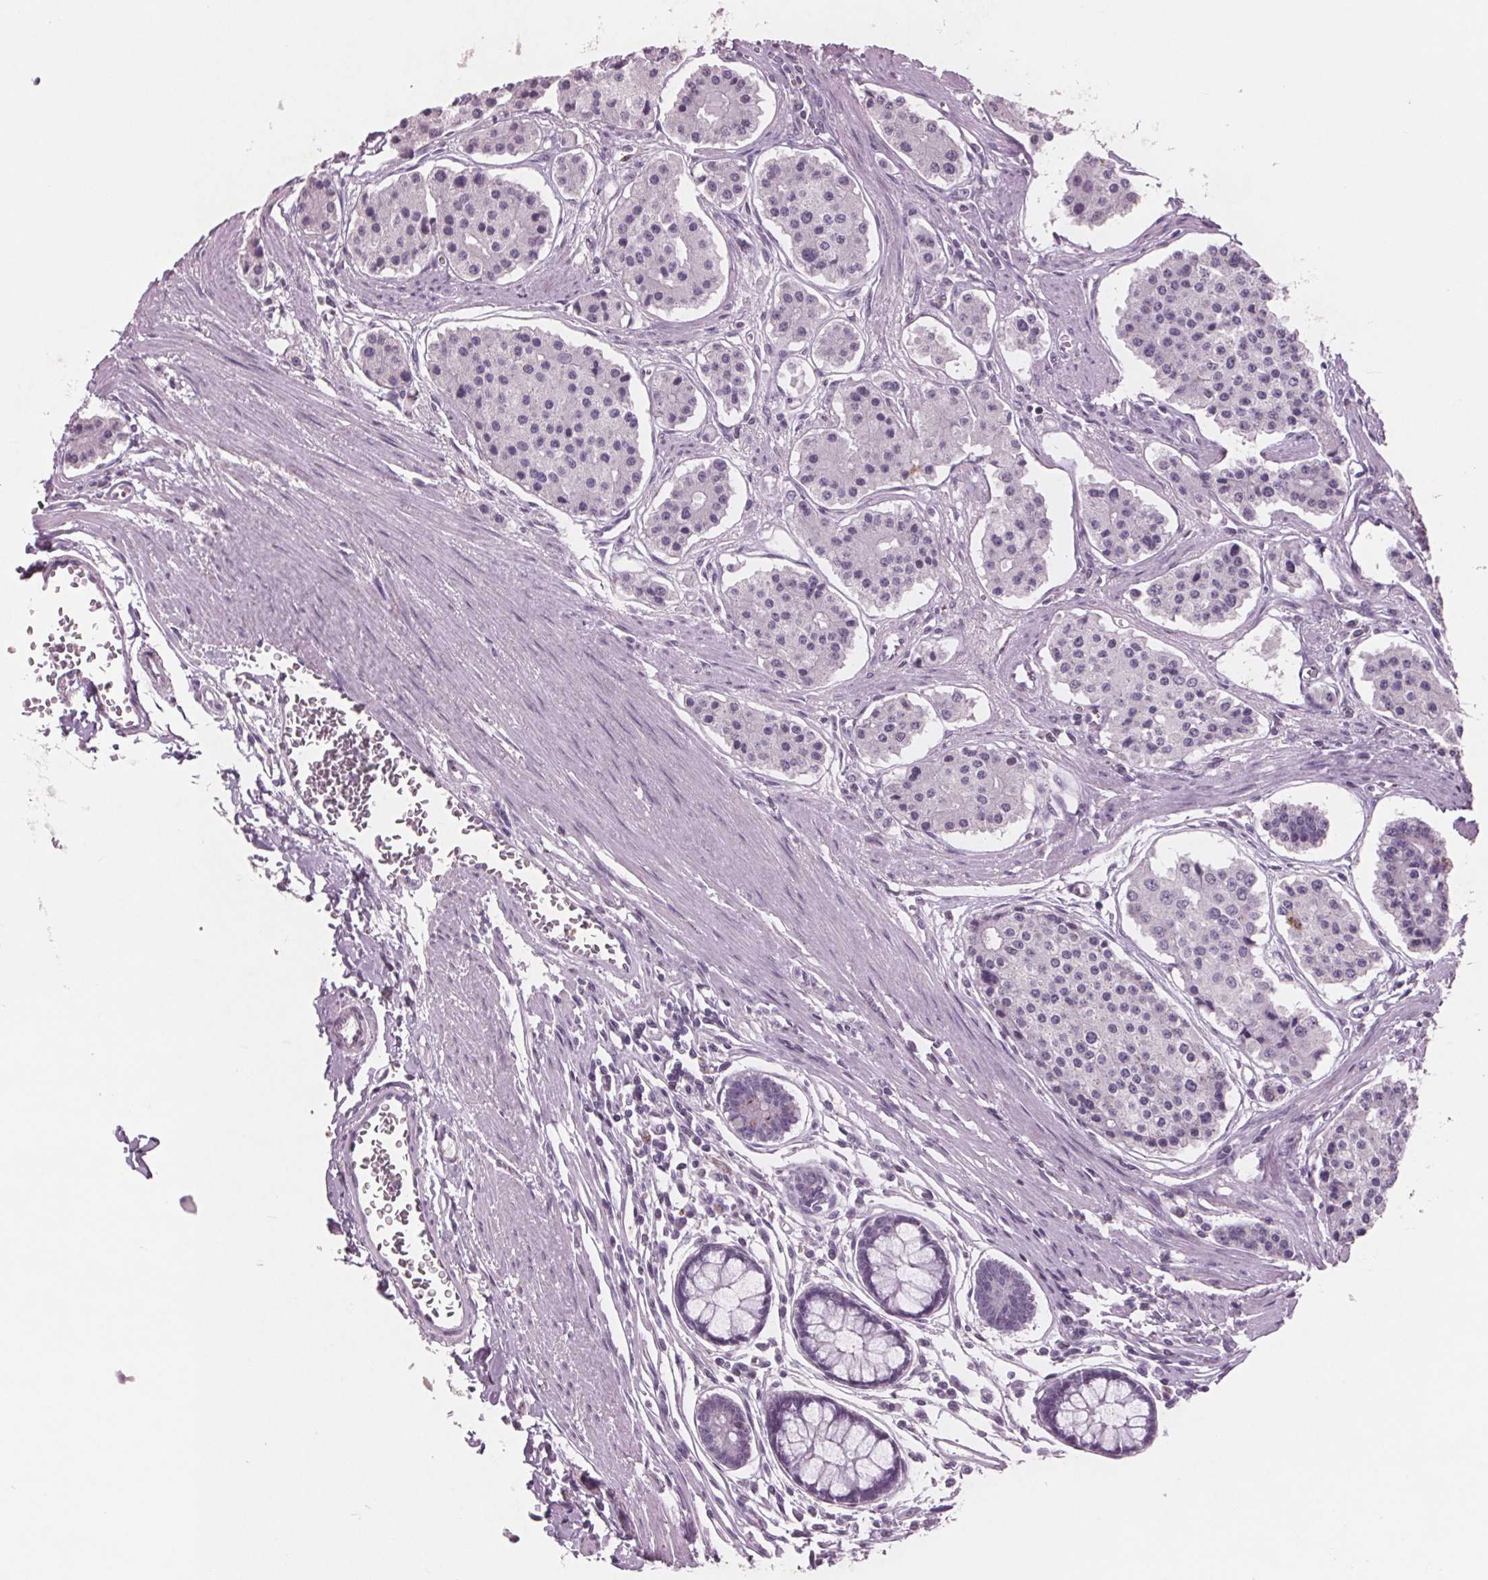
{"staining": {"intensity": "negative", "quantity": "none", "location": "none"}, "tissue": "carcinoid", "cell_type": "Tumor cells", "image_type": "cancer", "snomed": [{"axis": "morphology", "description": "Carcinoid, malignant, NOS"}, {"axis": "topography", "description": "Small intestine"}], "caption": "A histopathology image of carcinoid stained for a protein exhibits no brown staining in tumor cells. (DAB IHC, high magnification).", "gene": "PTPN14", "patient": {"sex": "female", "age": 65}}